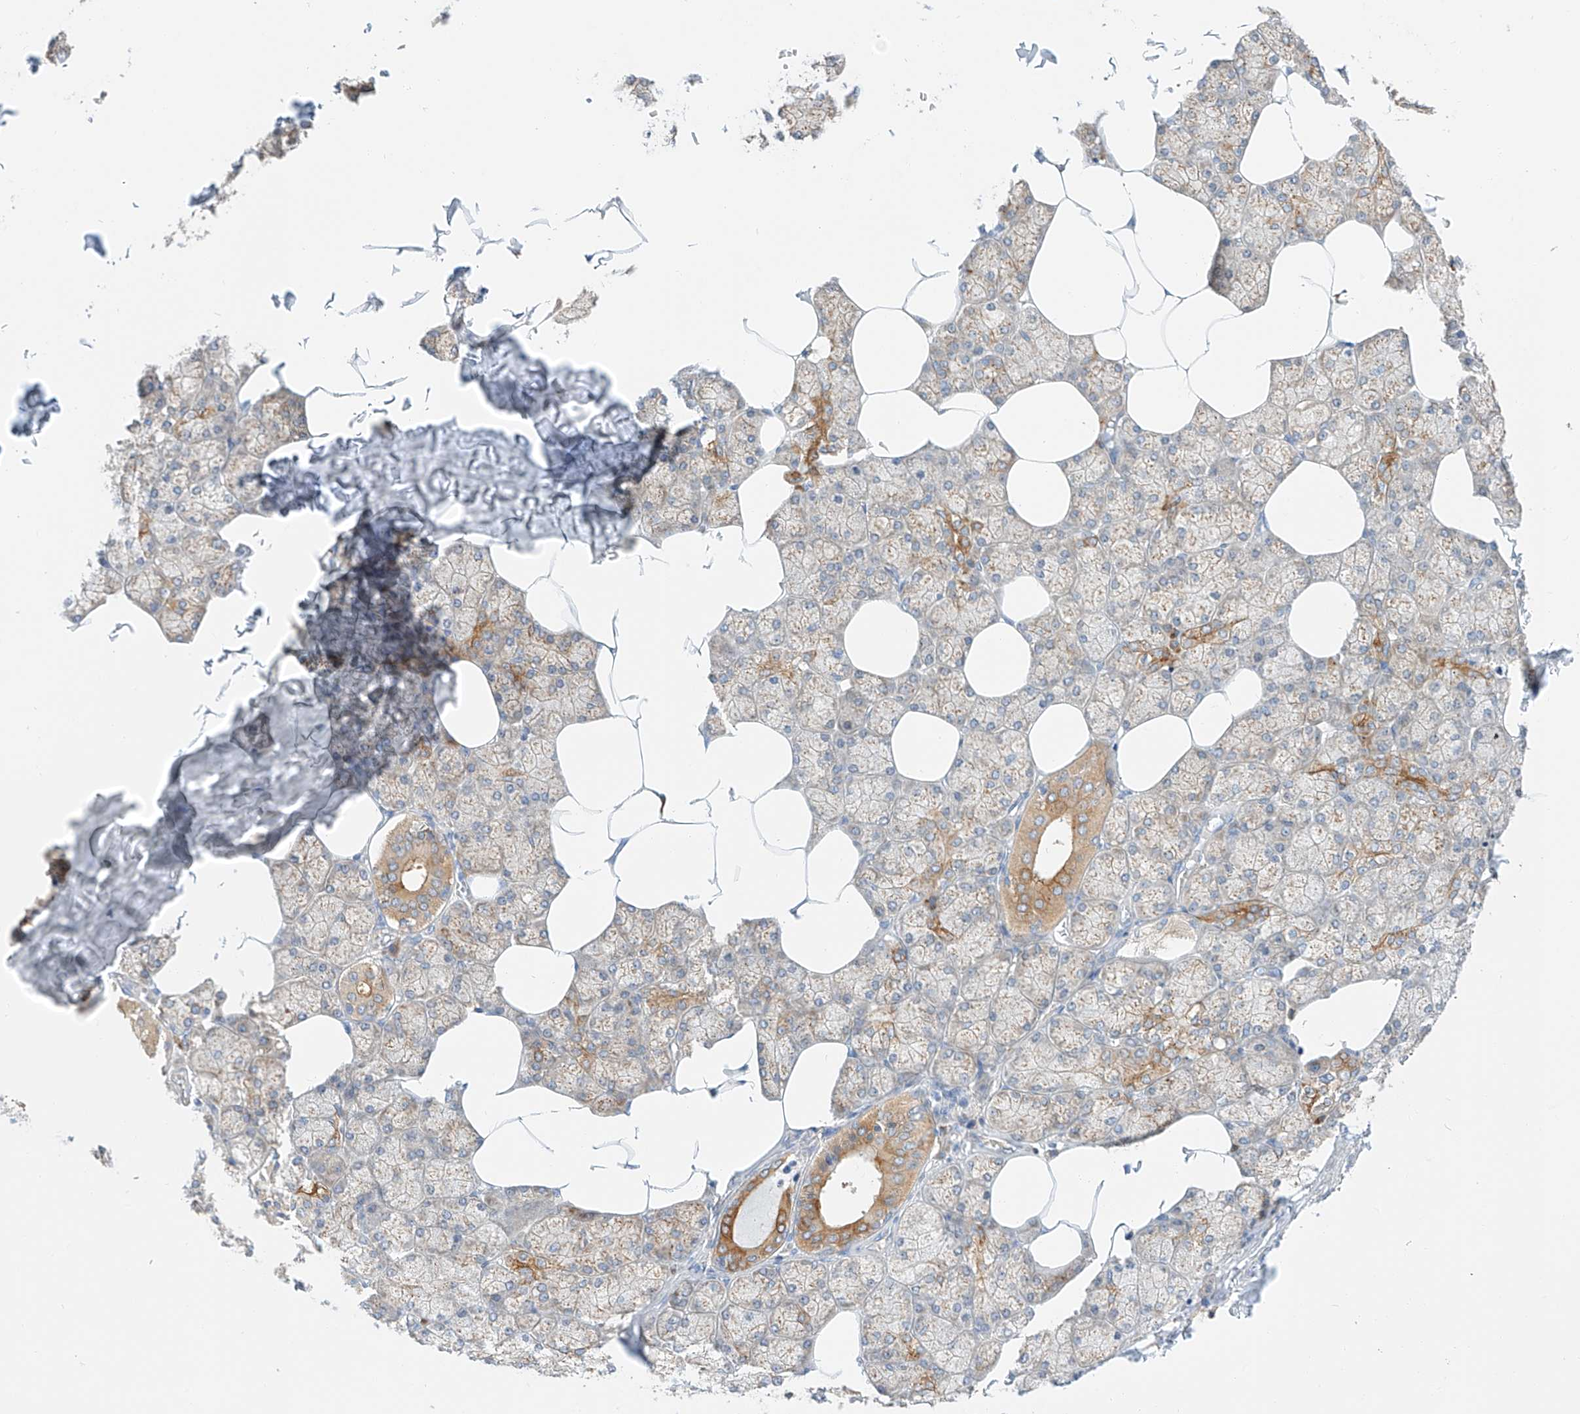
{"staining": {"intensity": "strong", "quantity": ">75%", "location": "cytoplasmic/membranous"}, "tissue": "salivary gland", "cell_type": "Glandular cells", "image_type": "normal", "snomed": [{"axis": "morphology", "description": "Normal tissue, NOS"}, {"axis": "topography", "description": "Salivary gland"}], "caption": "Immunohistochemistry micrograph of unremarkable salivary gland: salivary gland stained using immunohistochemistry (IHC) exhibits high levels of strong protein expression localized specifically in the cytoplasmic/membranous of glandular cells, appearing as a cytoplasmic/membranous brown color.", "gene": "CARMIL1", "patient": {"sex": "male", "age": 62}}